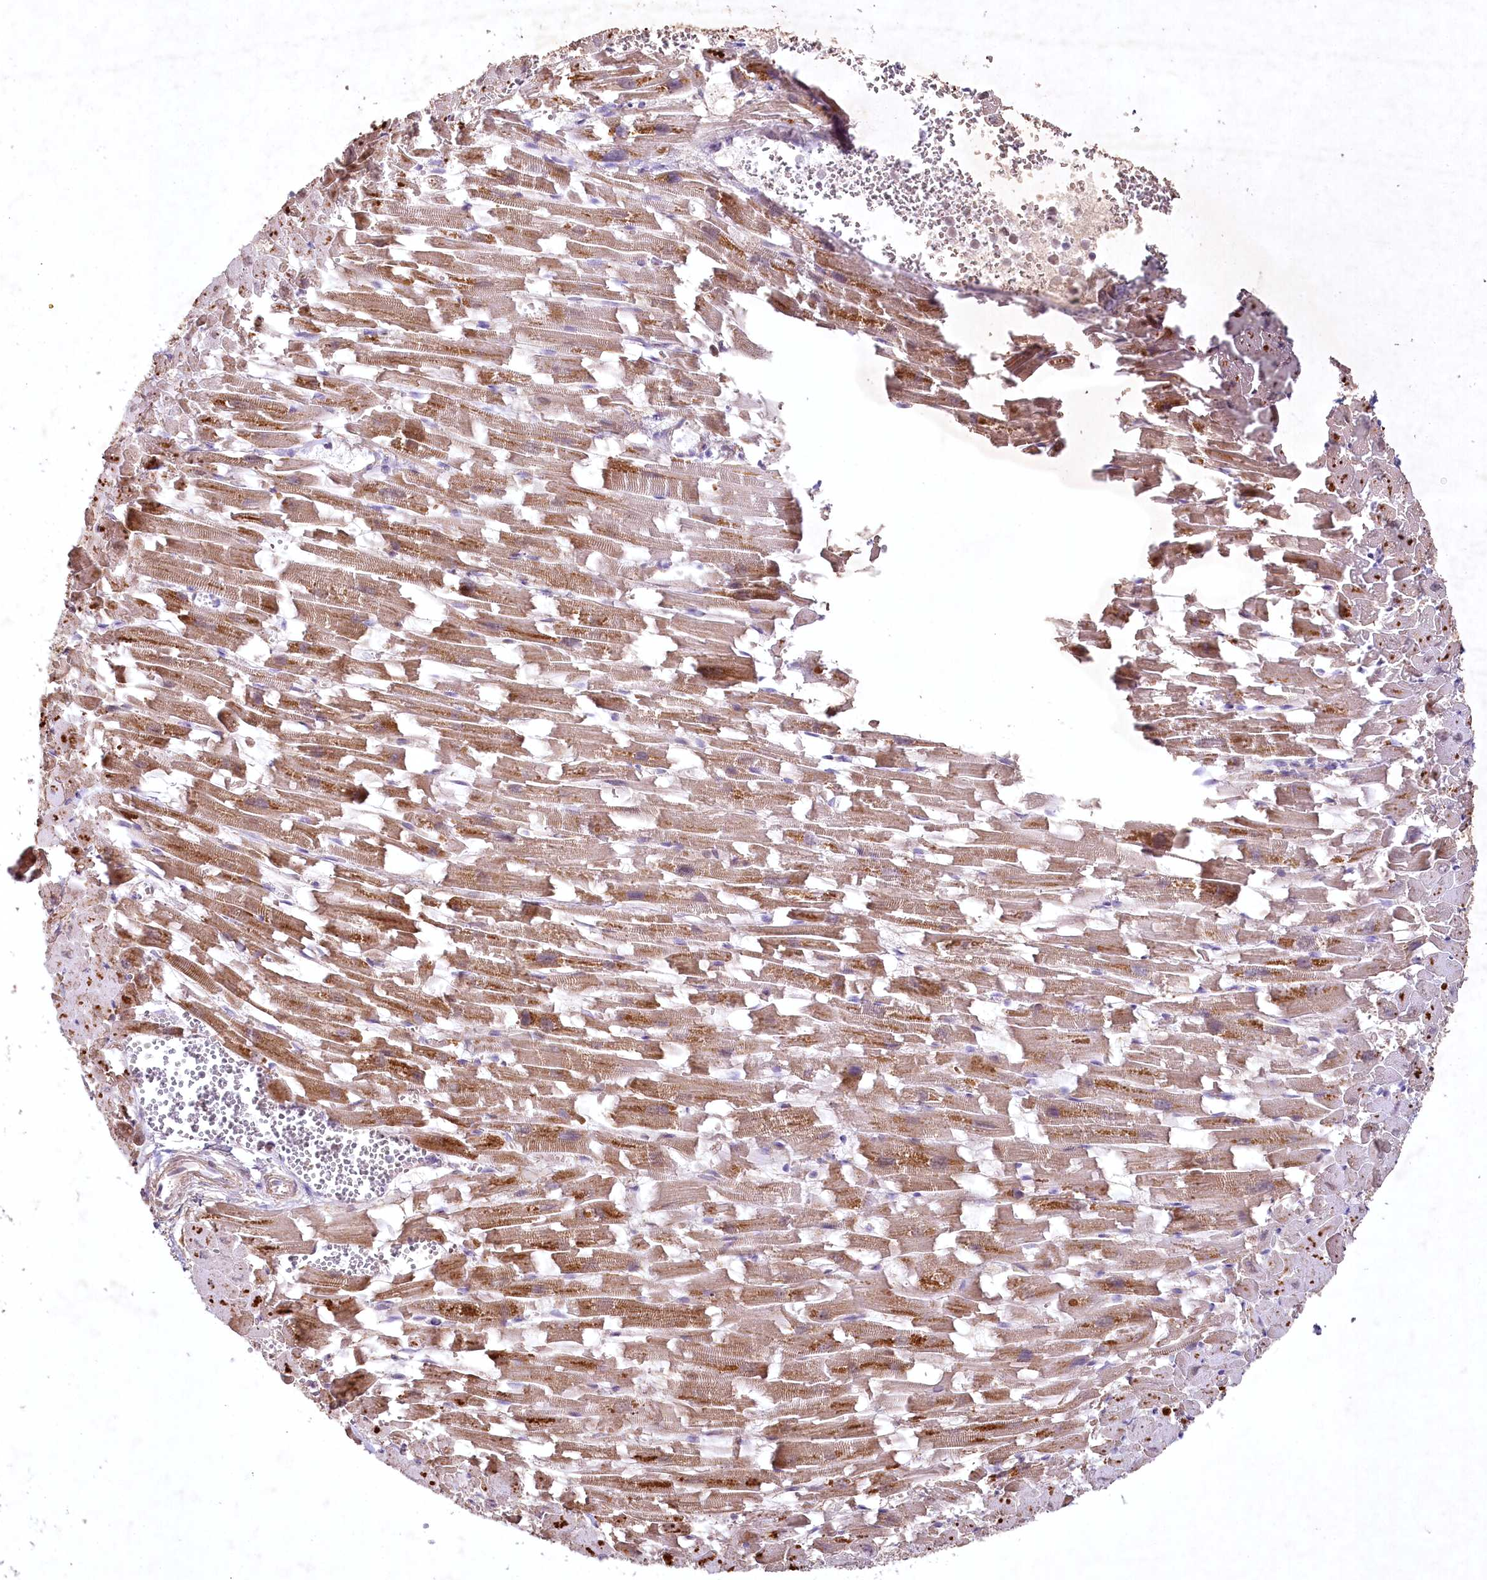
{"staining": {"intensity": "moderate", "quantity": ">75%", "location": "cytoplasmic/membranous"}, "tissue": "heart muscle", "cell_type": "Cardiomyocytes", "image_type": "normal", "snomed": [{"axis": "morphology", "description": "Normal tissue, NOS"}, {"axis": "topography", "description": "Heart"}], "caption": "Moderate cytoplasmic/membranous positivity for a protein is seen in approximately >75% of cardiomyocytes of benign heart muscle using immunohistochemistry (IHC).", "gene": "MRPL44", "patient": {"sex": "female", "age": 64}}